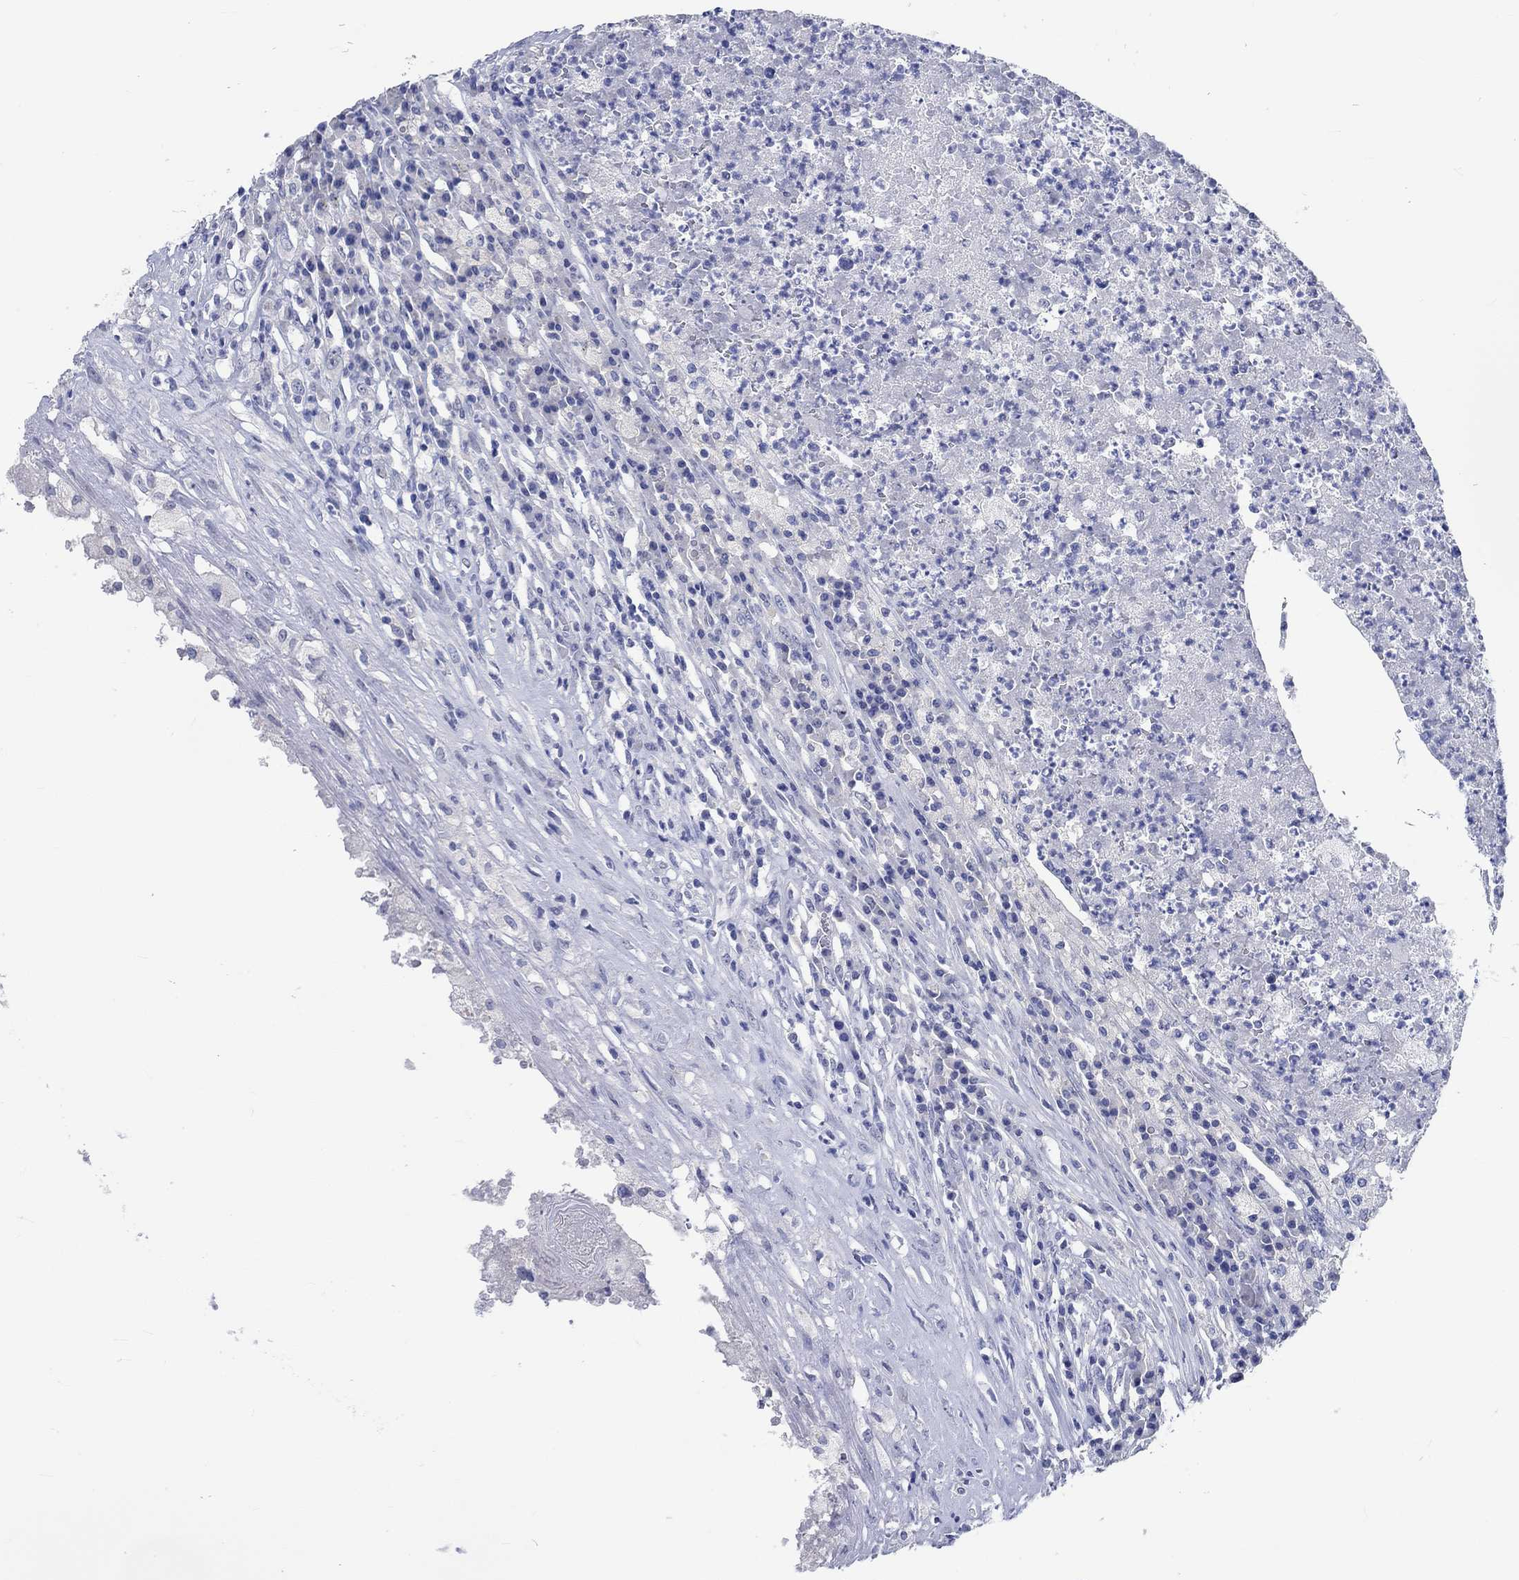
{"staining": {"intensity": "negative", "quantity": "none", "location": "none"}, "tissue": "testis cancer", "cell_type": "Tumor cells", "image_type": "cancer", "snomed": [{"axis": "morphology", "description": "Necrosis, NOS"}, {"axis": "morphology", "description": "Carcinoma, Embryonal, NOS"}, {"axis": "topography", "description": "Testis"}], "caption": "Immunohistochemistry of human testis cancer reveals no expression in tumor cells. Nuclei are stained in blue.", "gene": "C4orf47", "patient": {"sex": "male", "age": 19}}